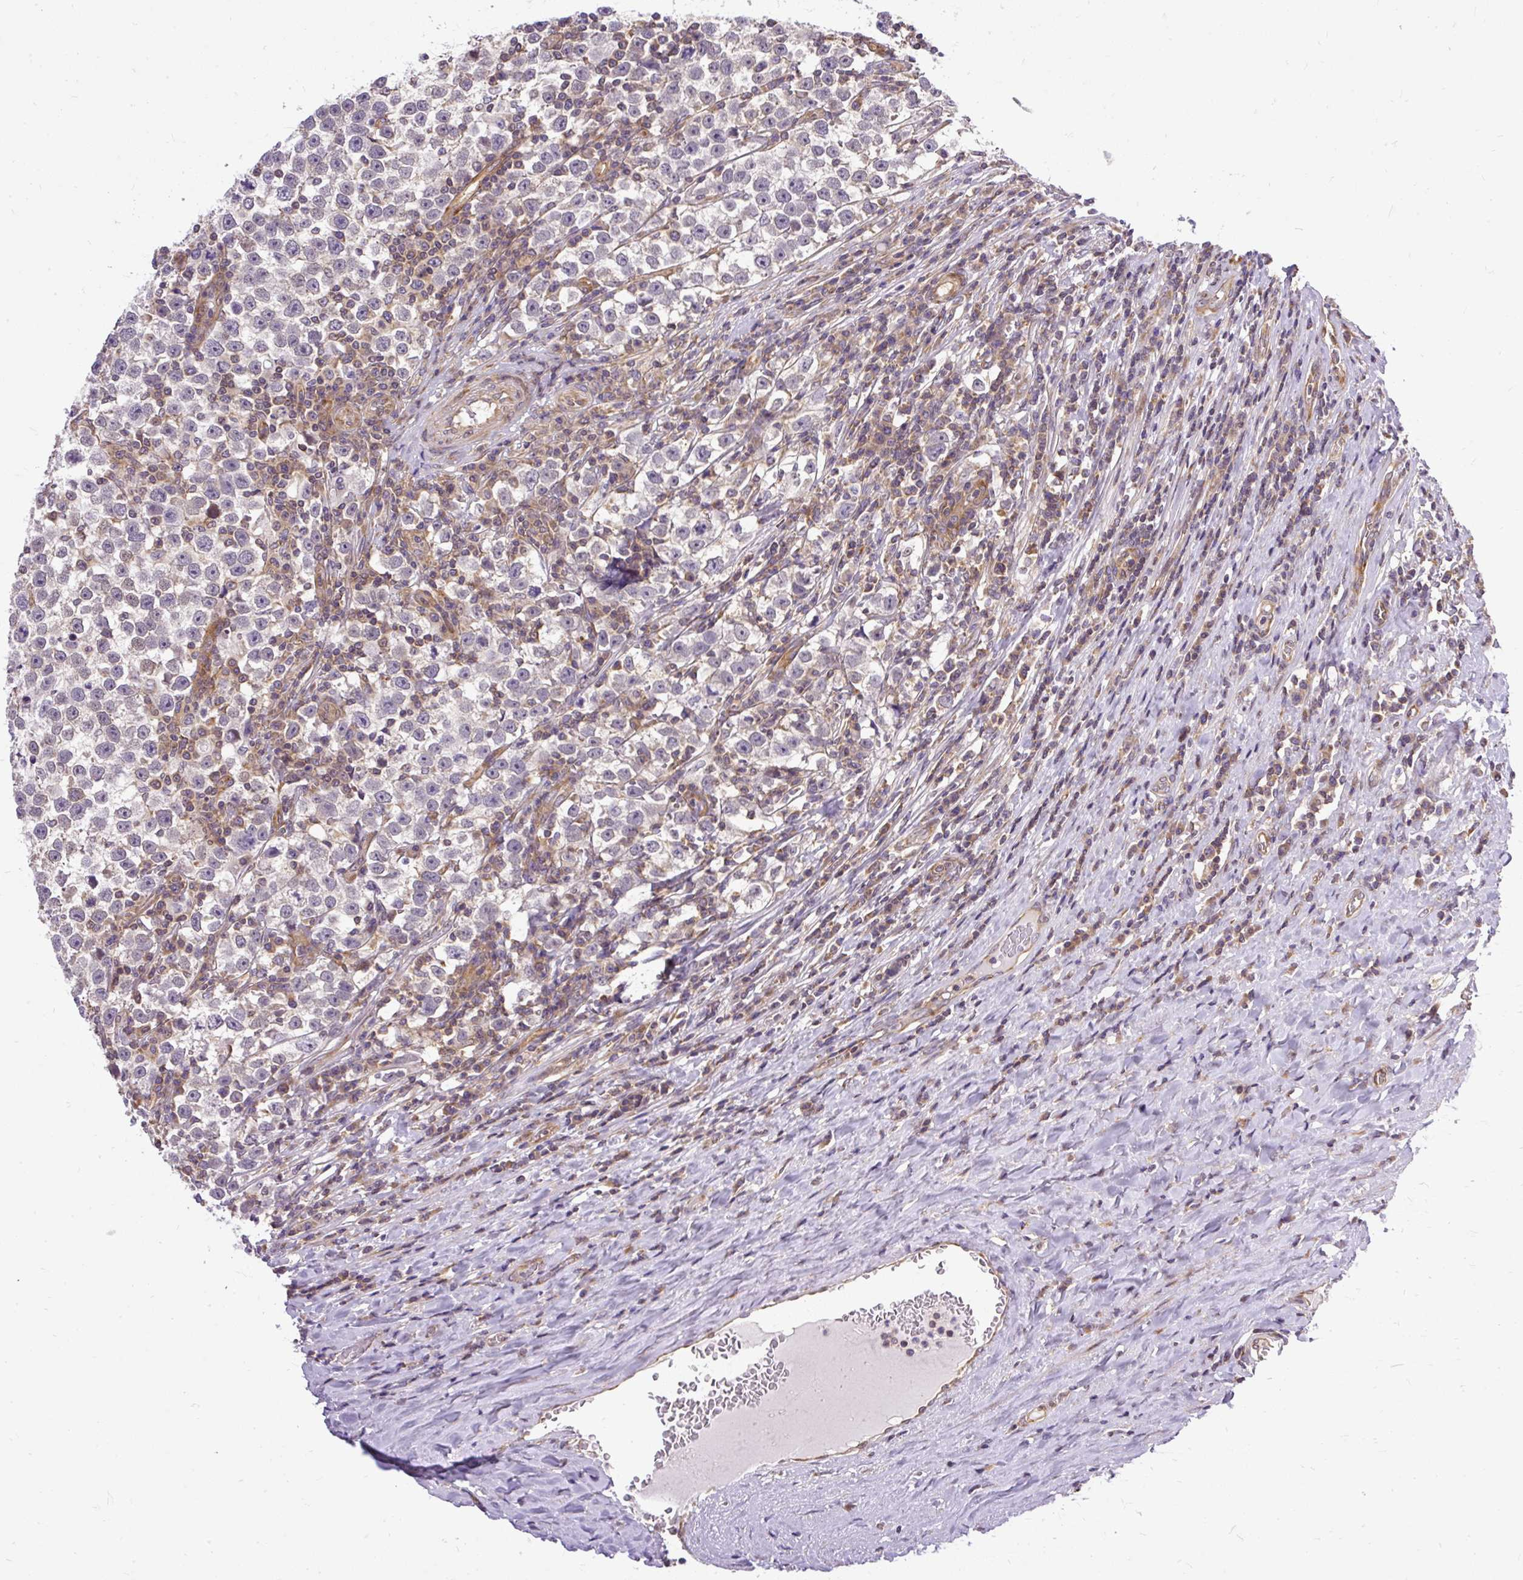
{"staining": {"intensity": "negative", "quantity": "none", "location": "none"}, "tissue": "testis cancer", "cell_type": "Tumor cells", "image_type": "cancer", "snomed": [{"axis": "morphology", "description": "Normal tissue, NOS"}, {"axis": "morphology", "description": "Seminoma, NOS"}, {"axis": "topography", "description": "Testis"}], "caption": "IHC of testis cancer exhibits no staining in tumor cells. (DAB immunohistochemistry (IHC) with hematoxylin counter stain).", "gene": "TRIM17", "patient": {"sex": "male", "age": 43}}